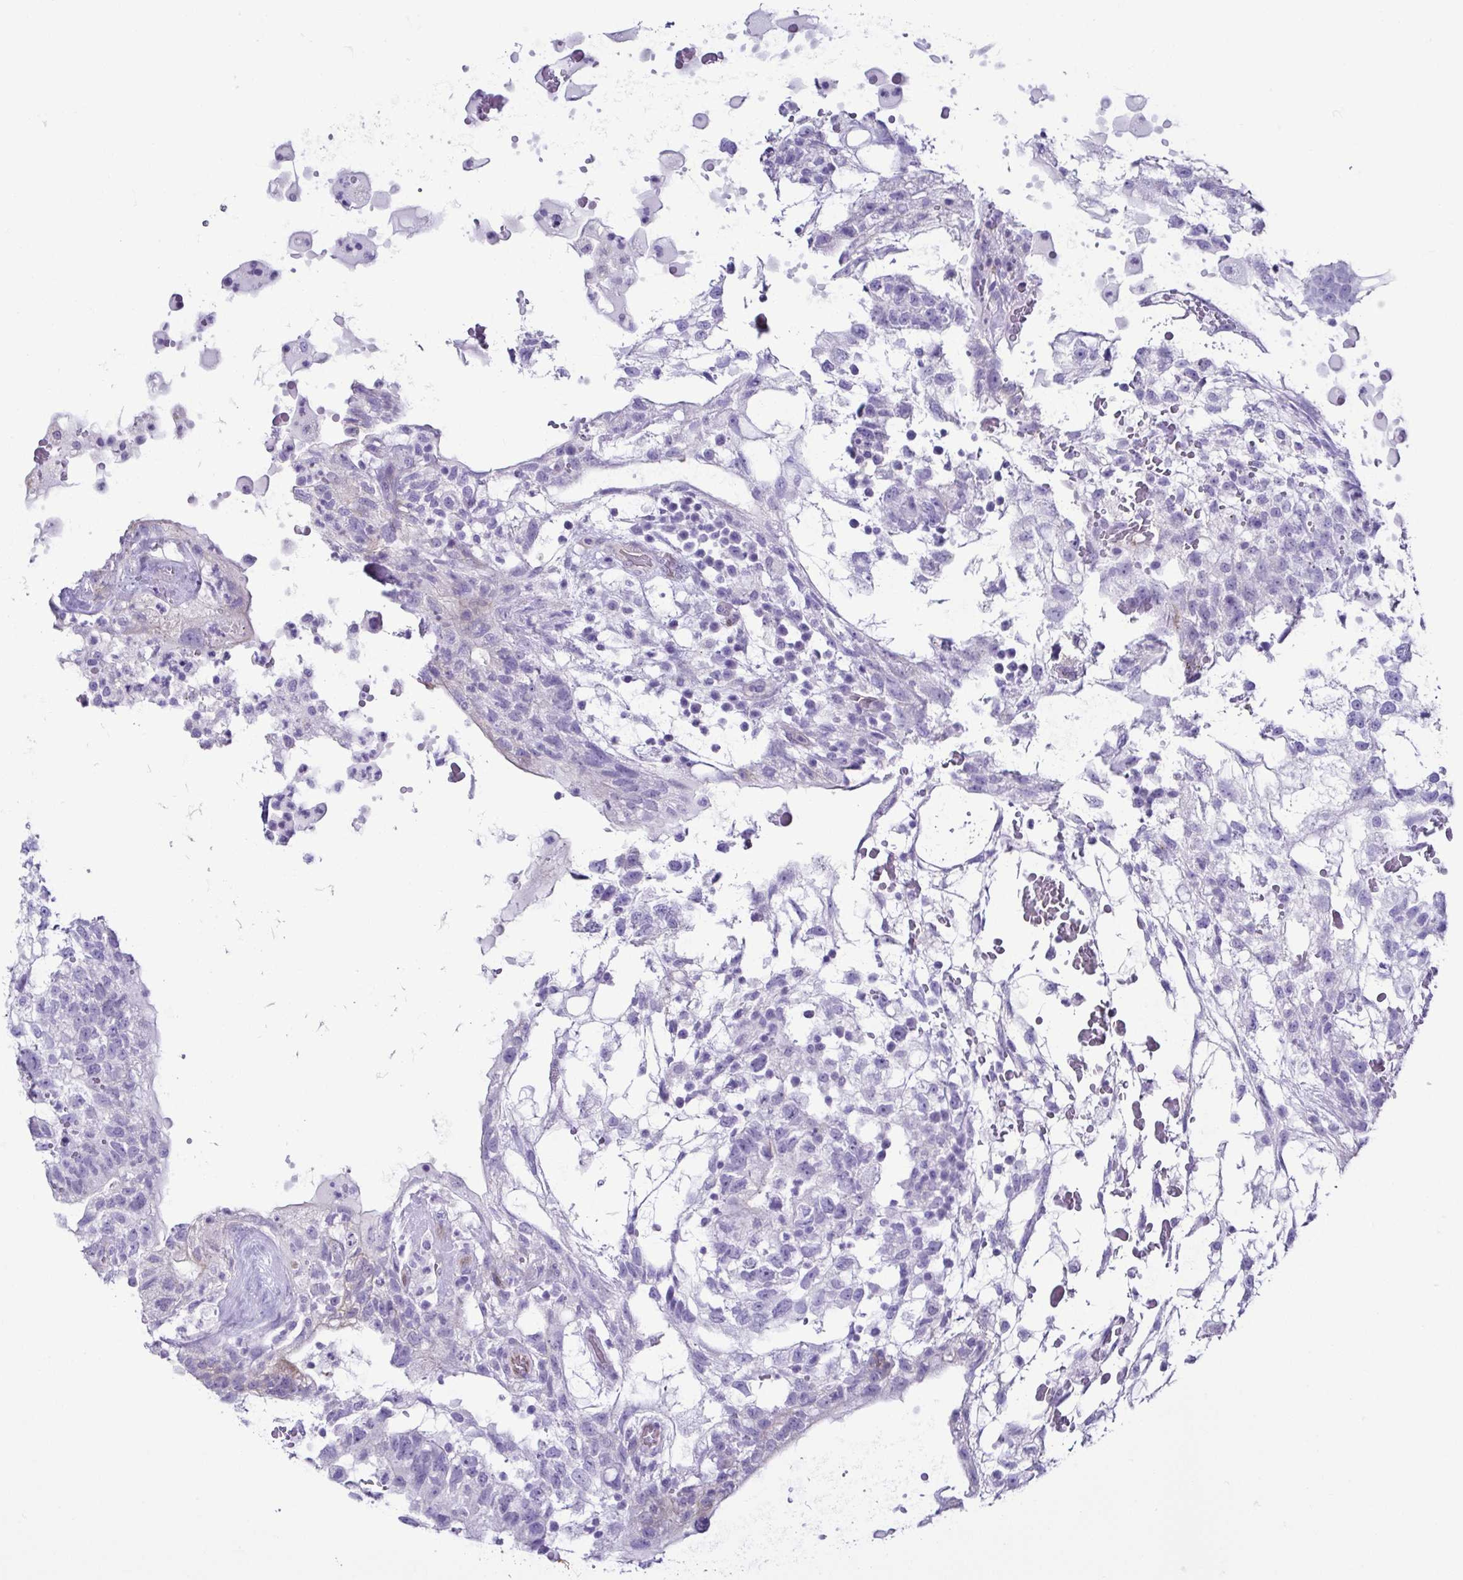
{"staining": {"intensity": "negative", "quantity": "none", "location": "none"}, "tissue": "testis cancer", "cell_type": "Tumor cells", "image_type": "cancer", "snomed": [{"axis": "morphology", "description": "Normal tissue, NOS"}, {"axis": "morphology", "description": "Carcinoma, Embryonal, NOS"}, {"axis": "topography", "description": "Testis"}], "caption": "IHC of testis cancer (embryonal carcinoma) exhibits no staining in tumor cells. Brightfield microscopy of immunohistochemistry stained with DAB (3,3'-diaminobenzidine) (brown) and hematoxylin (blue), captured at high magnification.", "gene": "CASP14", "patient": {"sex": "male", "age": 32}}